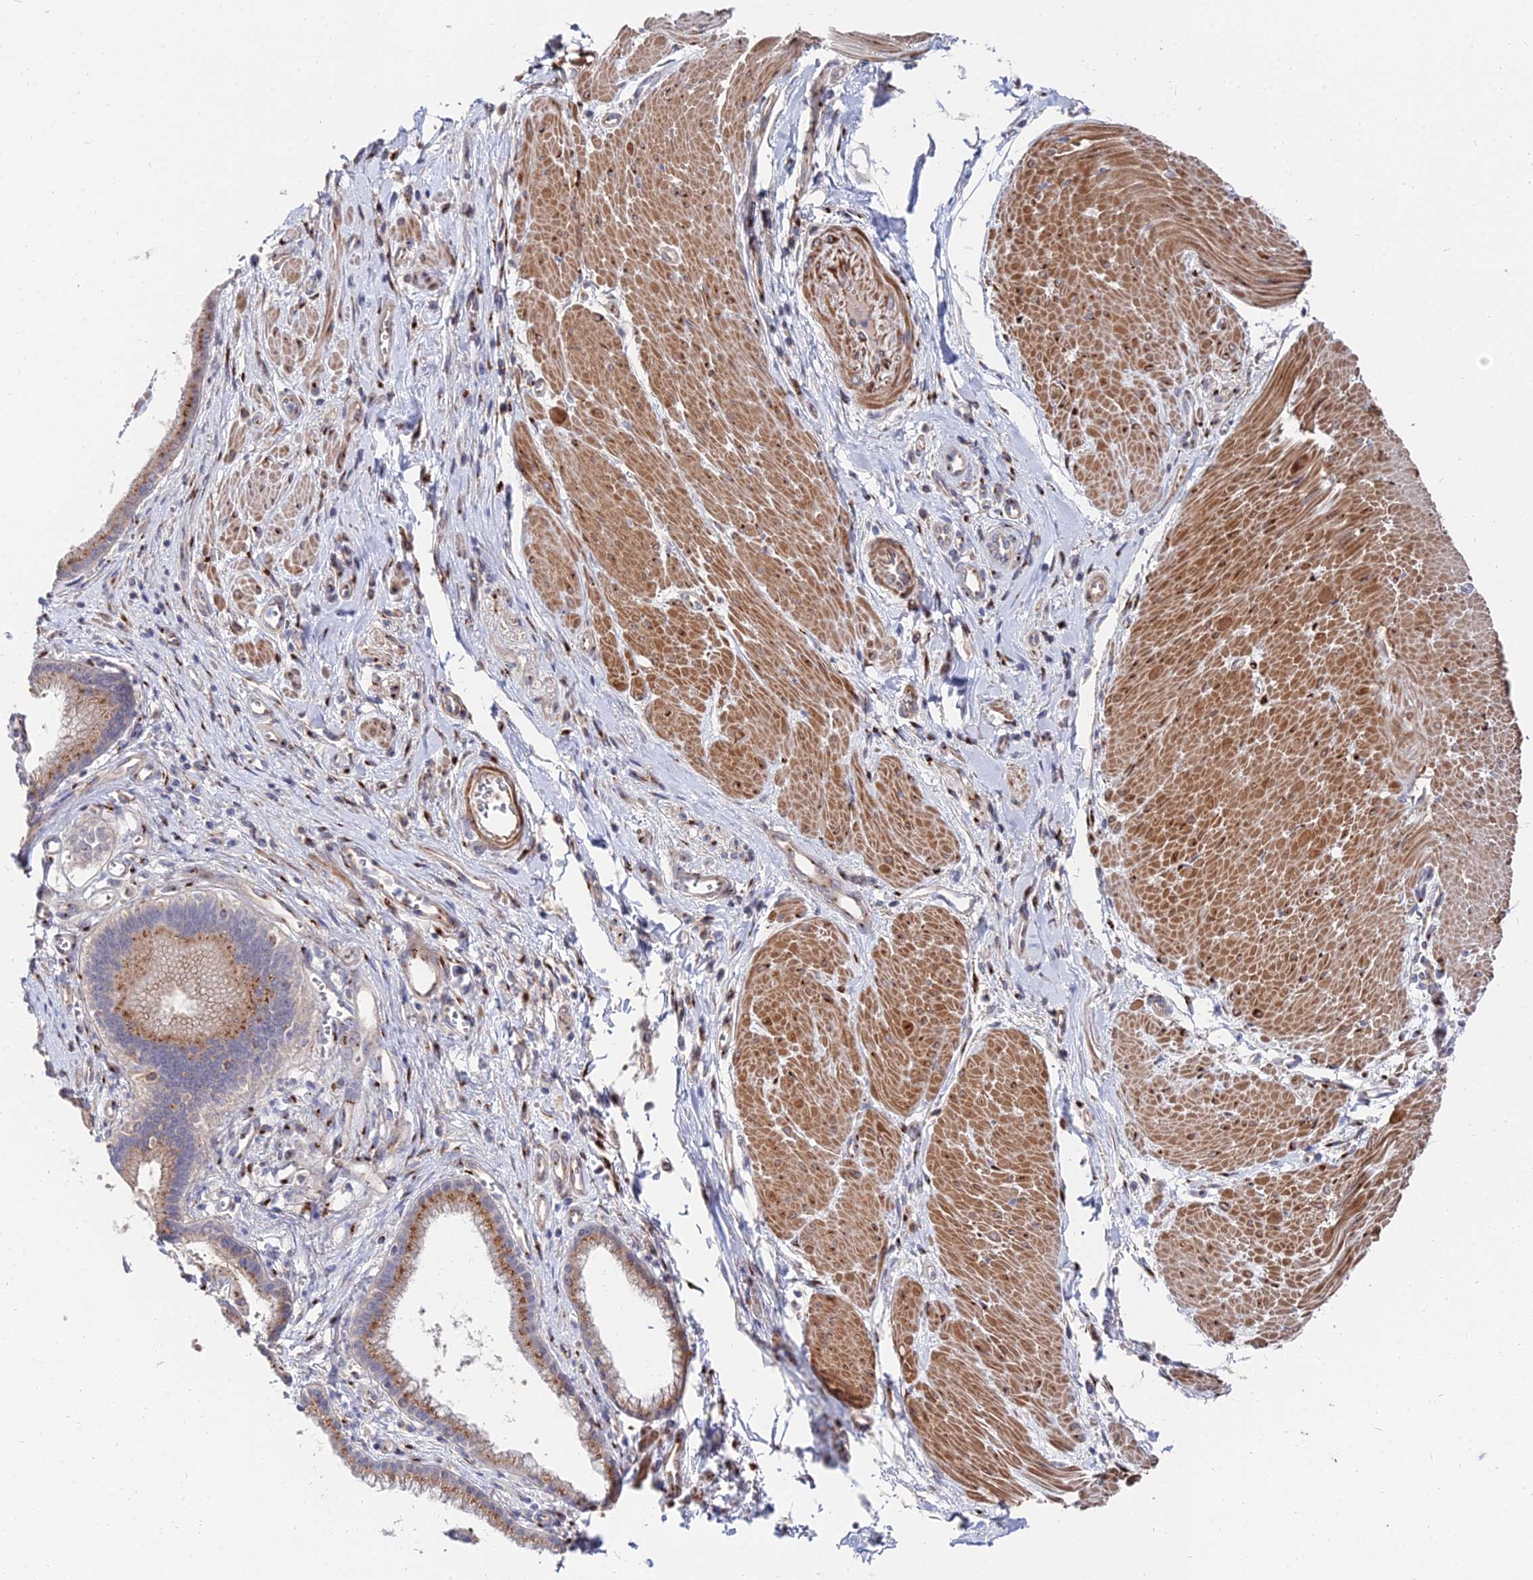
{"staining": {"intensity": "moderate", "quantity": ">75%", "location": "cytoplasmic/membranous"}, "tissue": "pancreatic cancer", "cell_type": "Tumor cells", "image_type": "cancer", "snomed": [{"axis": "morphology", "description": "Adenocarcinoma, NOS"}, {"axis": "topography", "description": "Pancreas"}], "caption": "Immunohistochemical staining of pancreatic cancer (adenocarcinoma) reveals medium levels of moderate cytoplasmic/membranous expression in approximately >75% of tumor cells.", "gene": "BORCS8", "patient": {"sex": "male", "age": 78}}